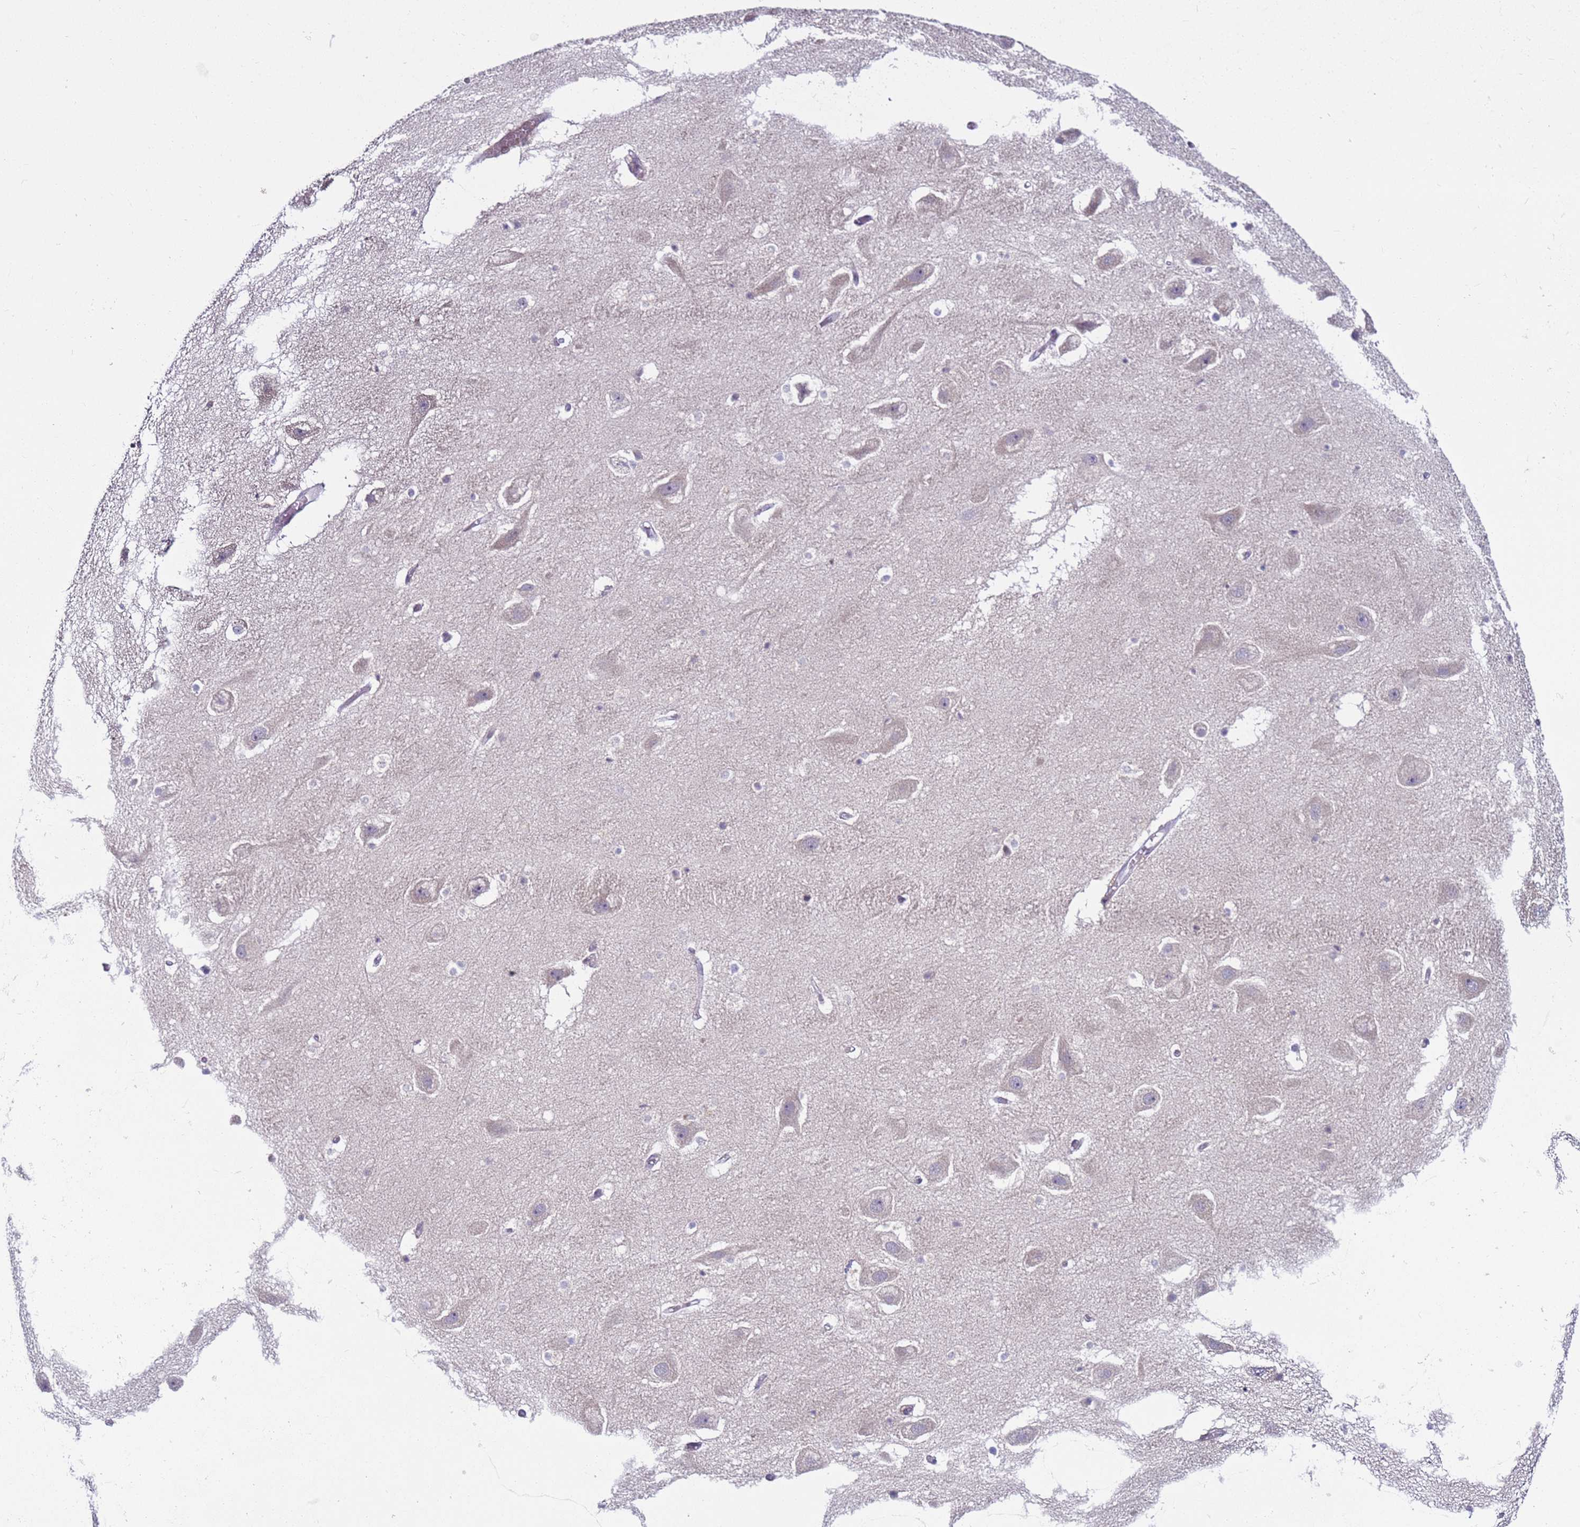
{"staining": {"intensity": "negative", "quantity": "none", "location": "none"}, "tissue": "hippocampus", "cell_type": "Glial cells", "image_type": "normal", "snomed": [{"axis": "morphology", "description": "Normal tissue, NOS"}, {"axis": "topography", "description": "Hippocampus"}], "caption": "Image shows no protein expression in glial cells of unremarkable hippocampus.", "gene": "SNAPC4", "patient": {"sex": "female", "age": 52}}